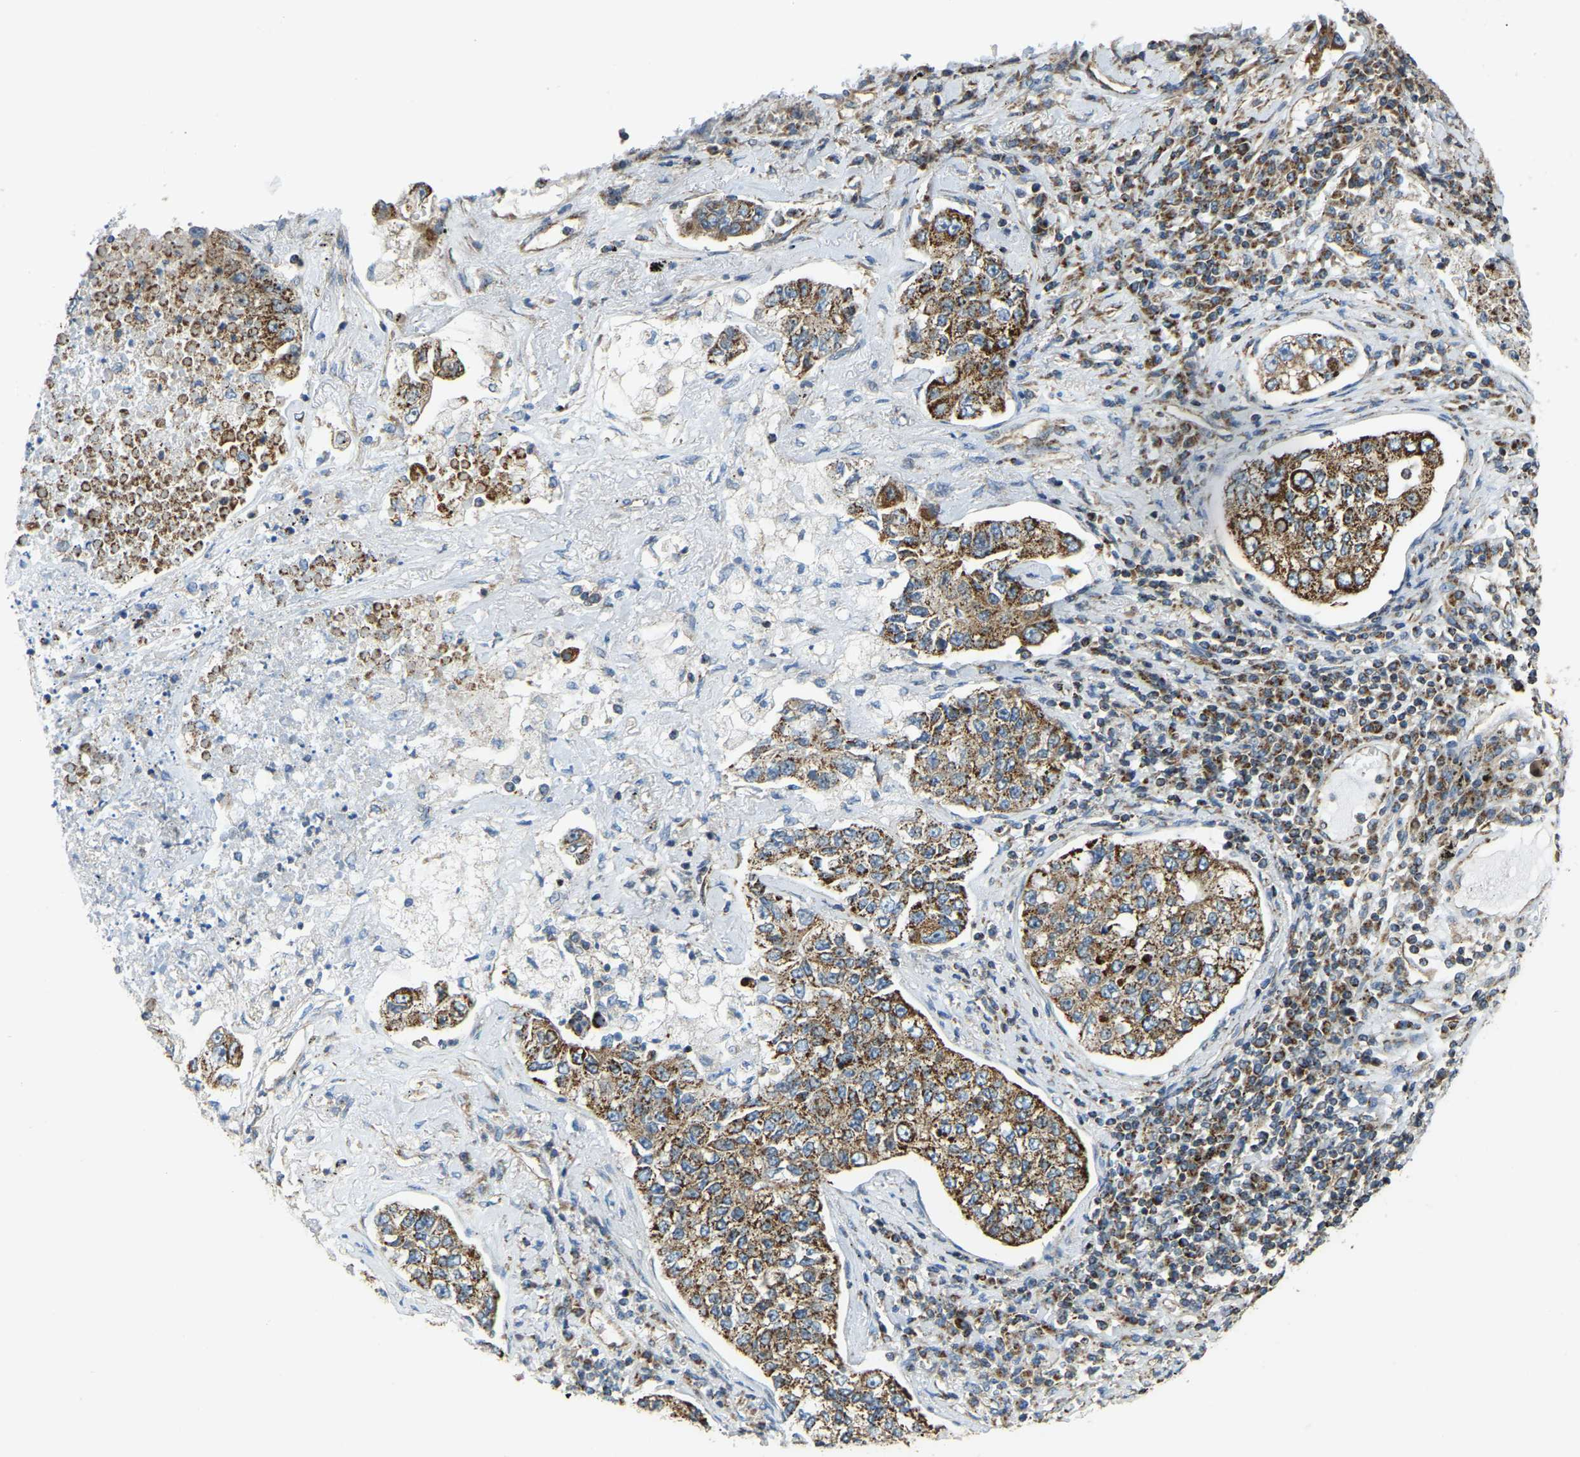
{"staining": {"intensity": "moderate", "quantity": ">75%", "location": "cytoplasmic/membranous"}, "tissue": "lung cancer", "cell_type": "Tumor cells", "image_type": "cancer", "snomed": [{"axis": "morphology", "description": "Adenocarcinoma, NOS"}, {"axis": "topography", "description": "Lung"}], "caption": "The image demonstrates staining of lung cancer (adenocarcinoma), revealing moderate cytoplasmic/membranous protein positivity (brown color) within tumor cells. The staining is performed using DAB brown chromogen to label protein expression. The nuclei are counter-stained blue using hematoxylin.", "gene": "PSMD7", "patient": {"sex": "male", "age": 49}}